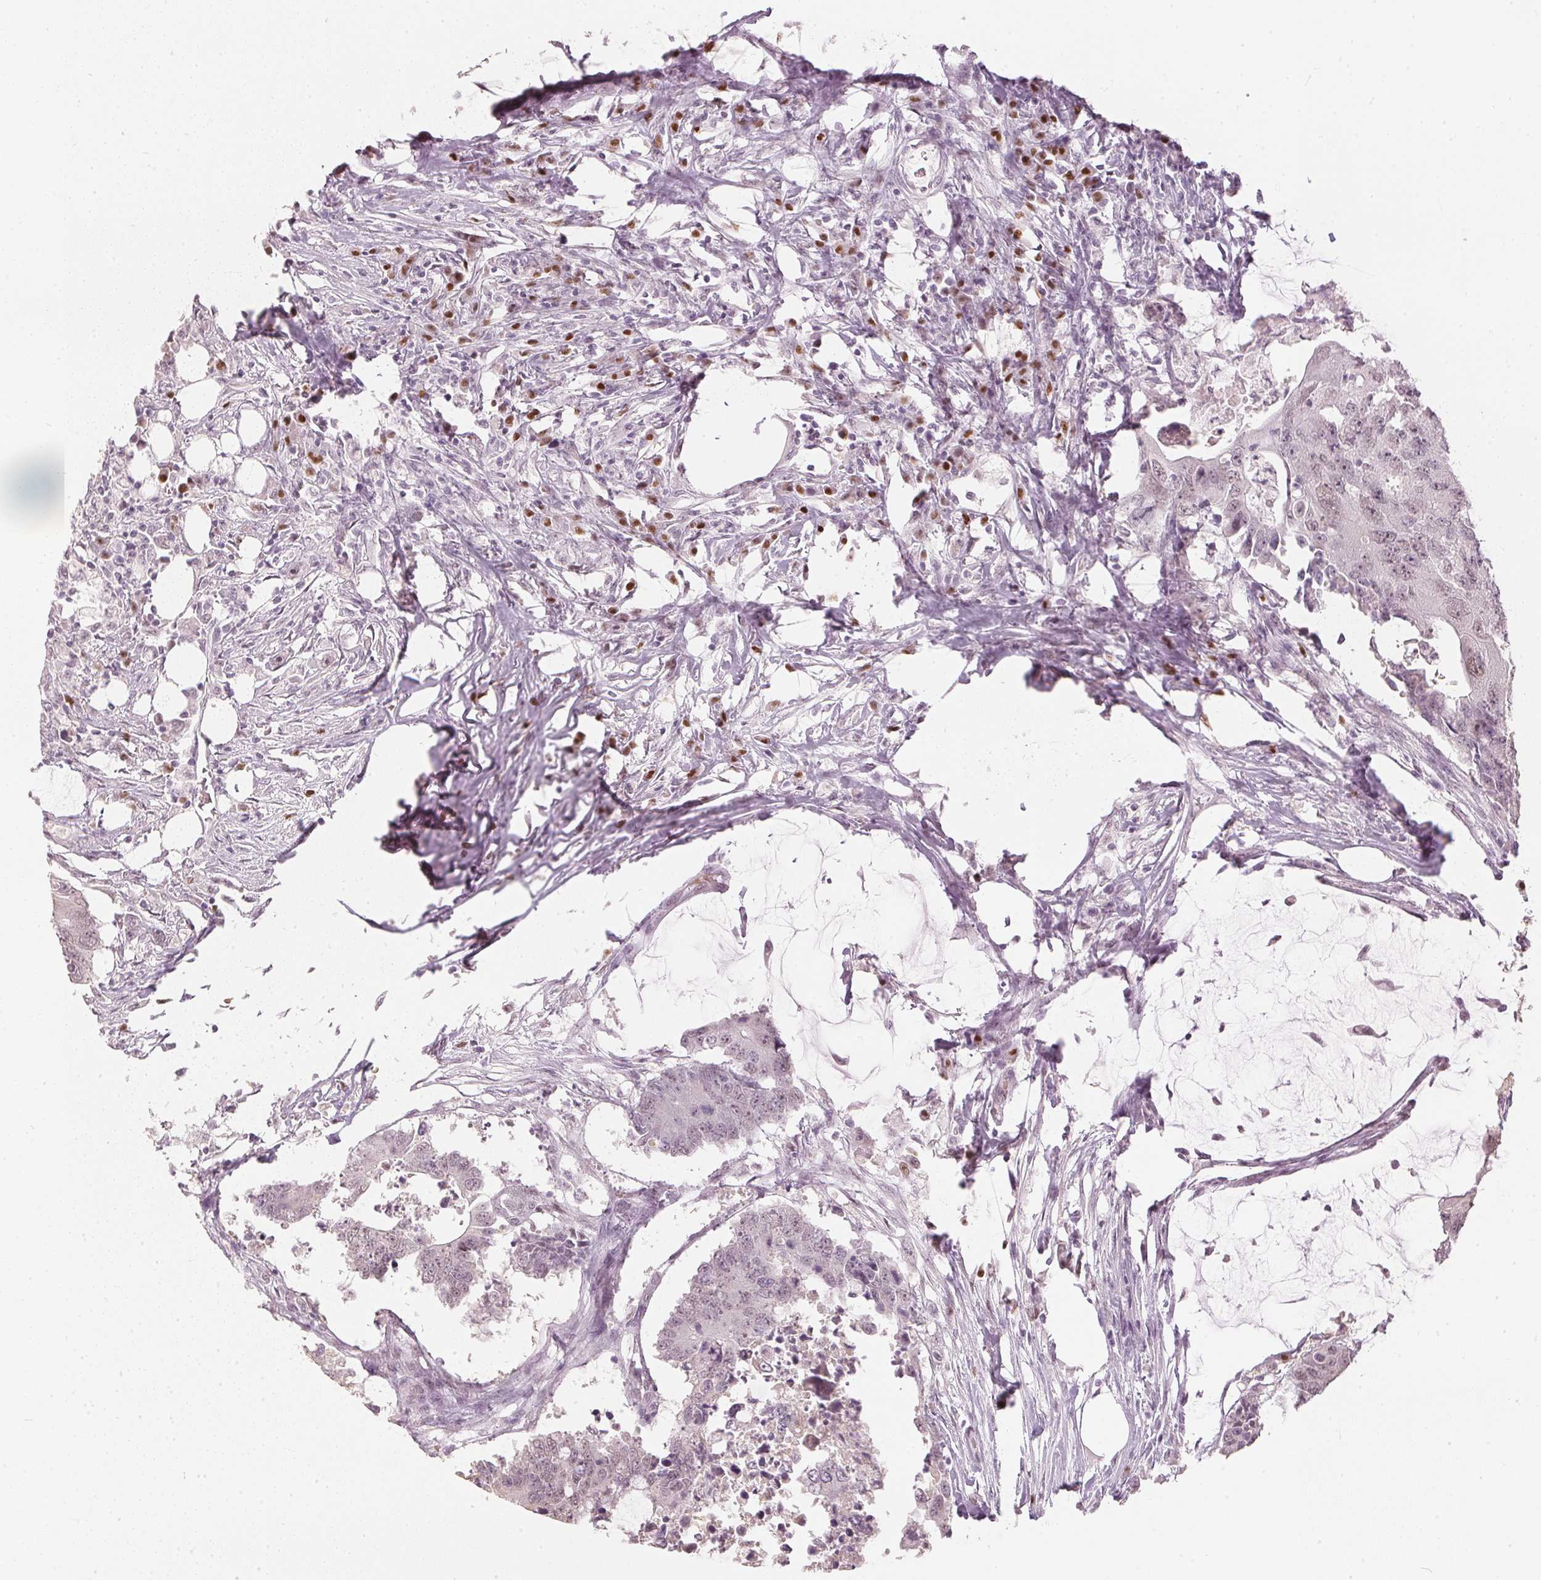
{"staining": {"intensity": "moderate", "quantity": "<25%", "location": "nuclear"}, "tissue": "colorectal cancer", "cell_type": "Tumor cells", "image_type": "cancer", "snomed": [{"axis": "morphology", "description": "Adenocarcinoma, NOS"}, {"axis": "topography", "description": "Colon"}], "caption": "High-power microscopy captured an immunohistochemistry photomicrograph of colorectal cancer, revealing moderate nuclear positivity in approximately <25% of tumor cells.", "gene": "SLC39A3", "patient": {"sex": "male", "age": 71}}